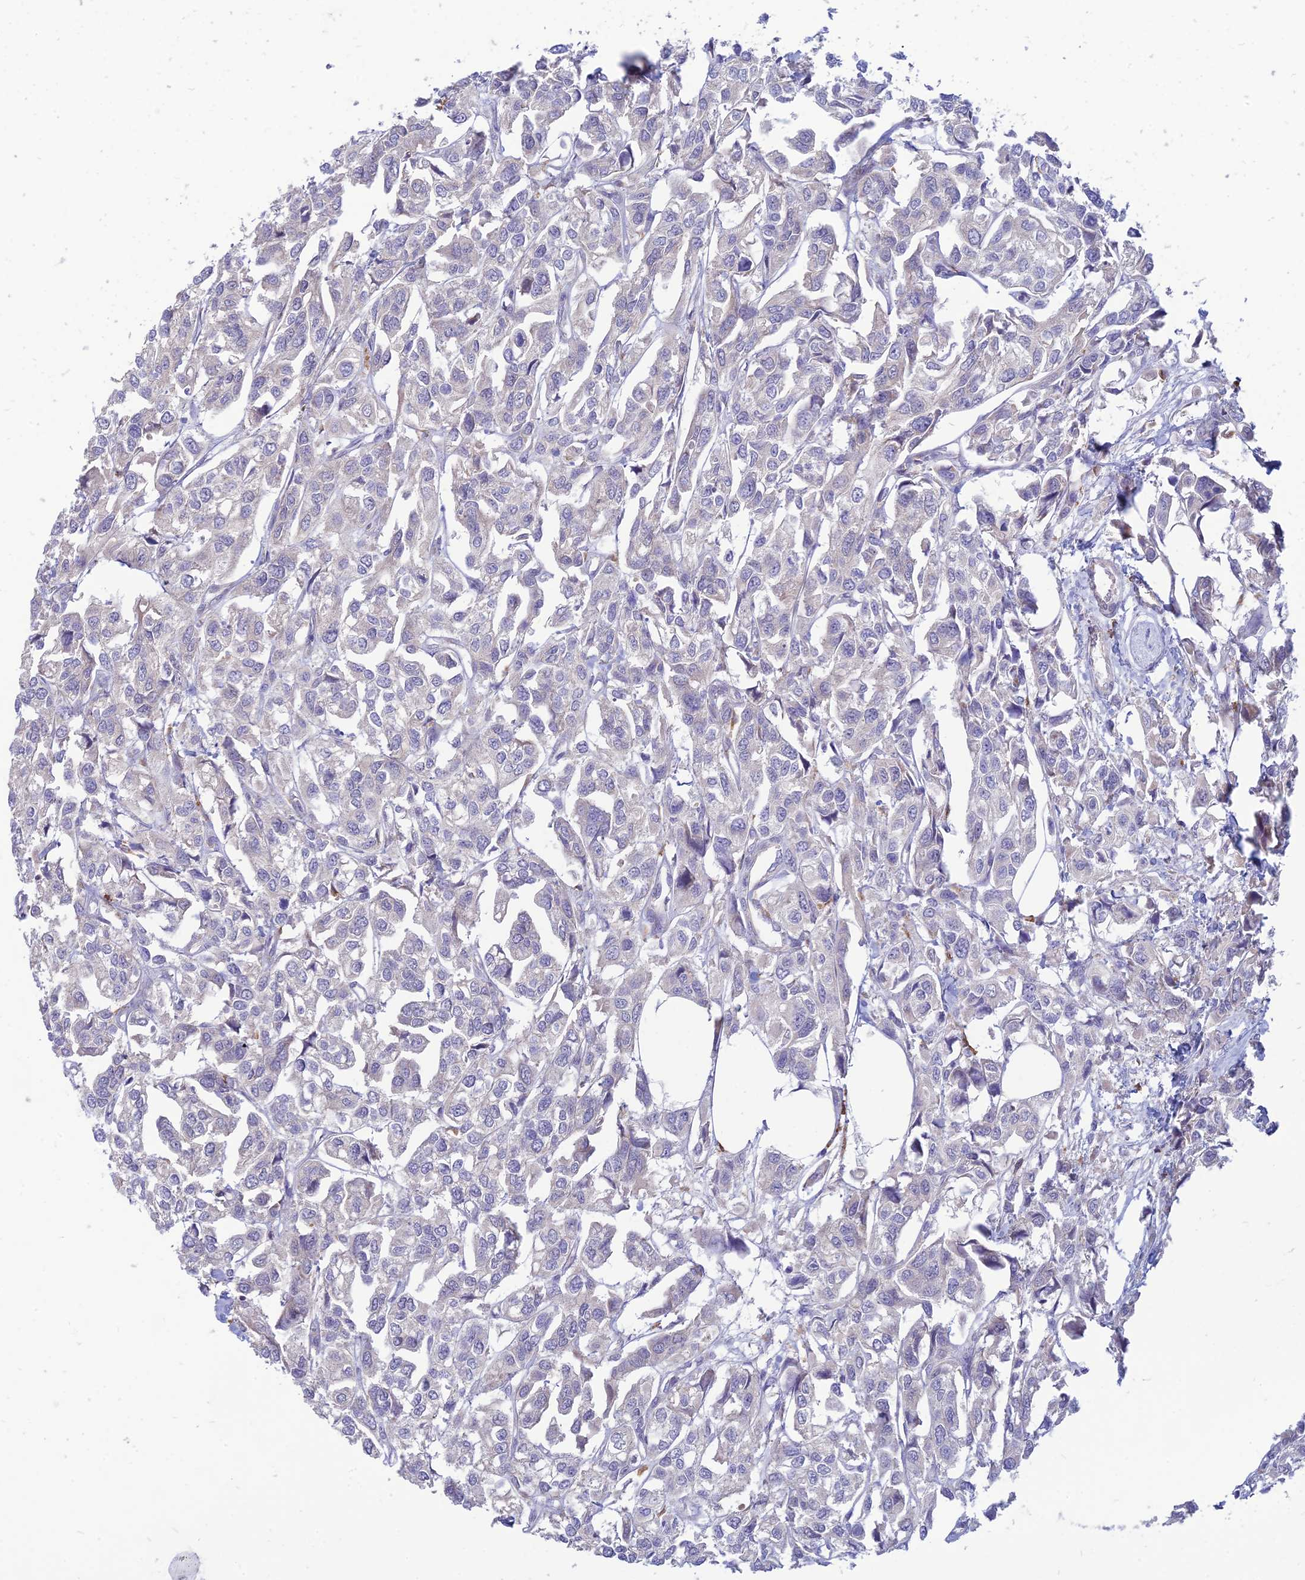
{"staining": {"intensity": "negative", "quantity": "none", "location": "none"}, "tissue": "urothelial cancer", "cell_type": "Tumor cells", "image_type": "cancer", "snomed": [{"axis": "morphology", "description": "Urothelial carcinoma, High grade"}, {"axis": "topography", "description": "Urinary bladder"}], "caption": "IHC of urothelial cancer shows no positivity in tumor cells.", "gene": "PHKA2", "patient": {"sex": "male", "age": 67}}